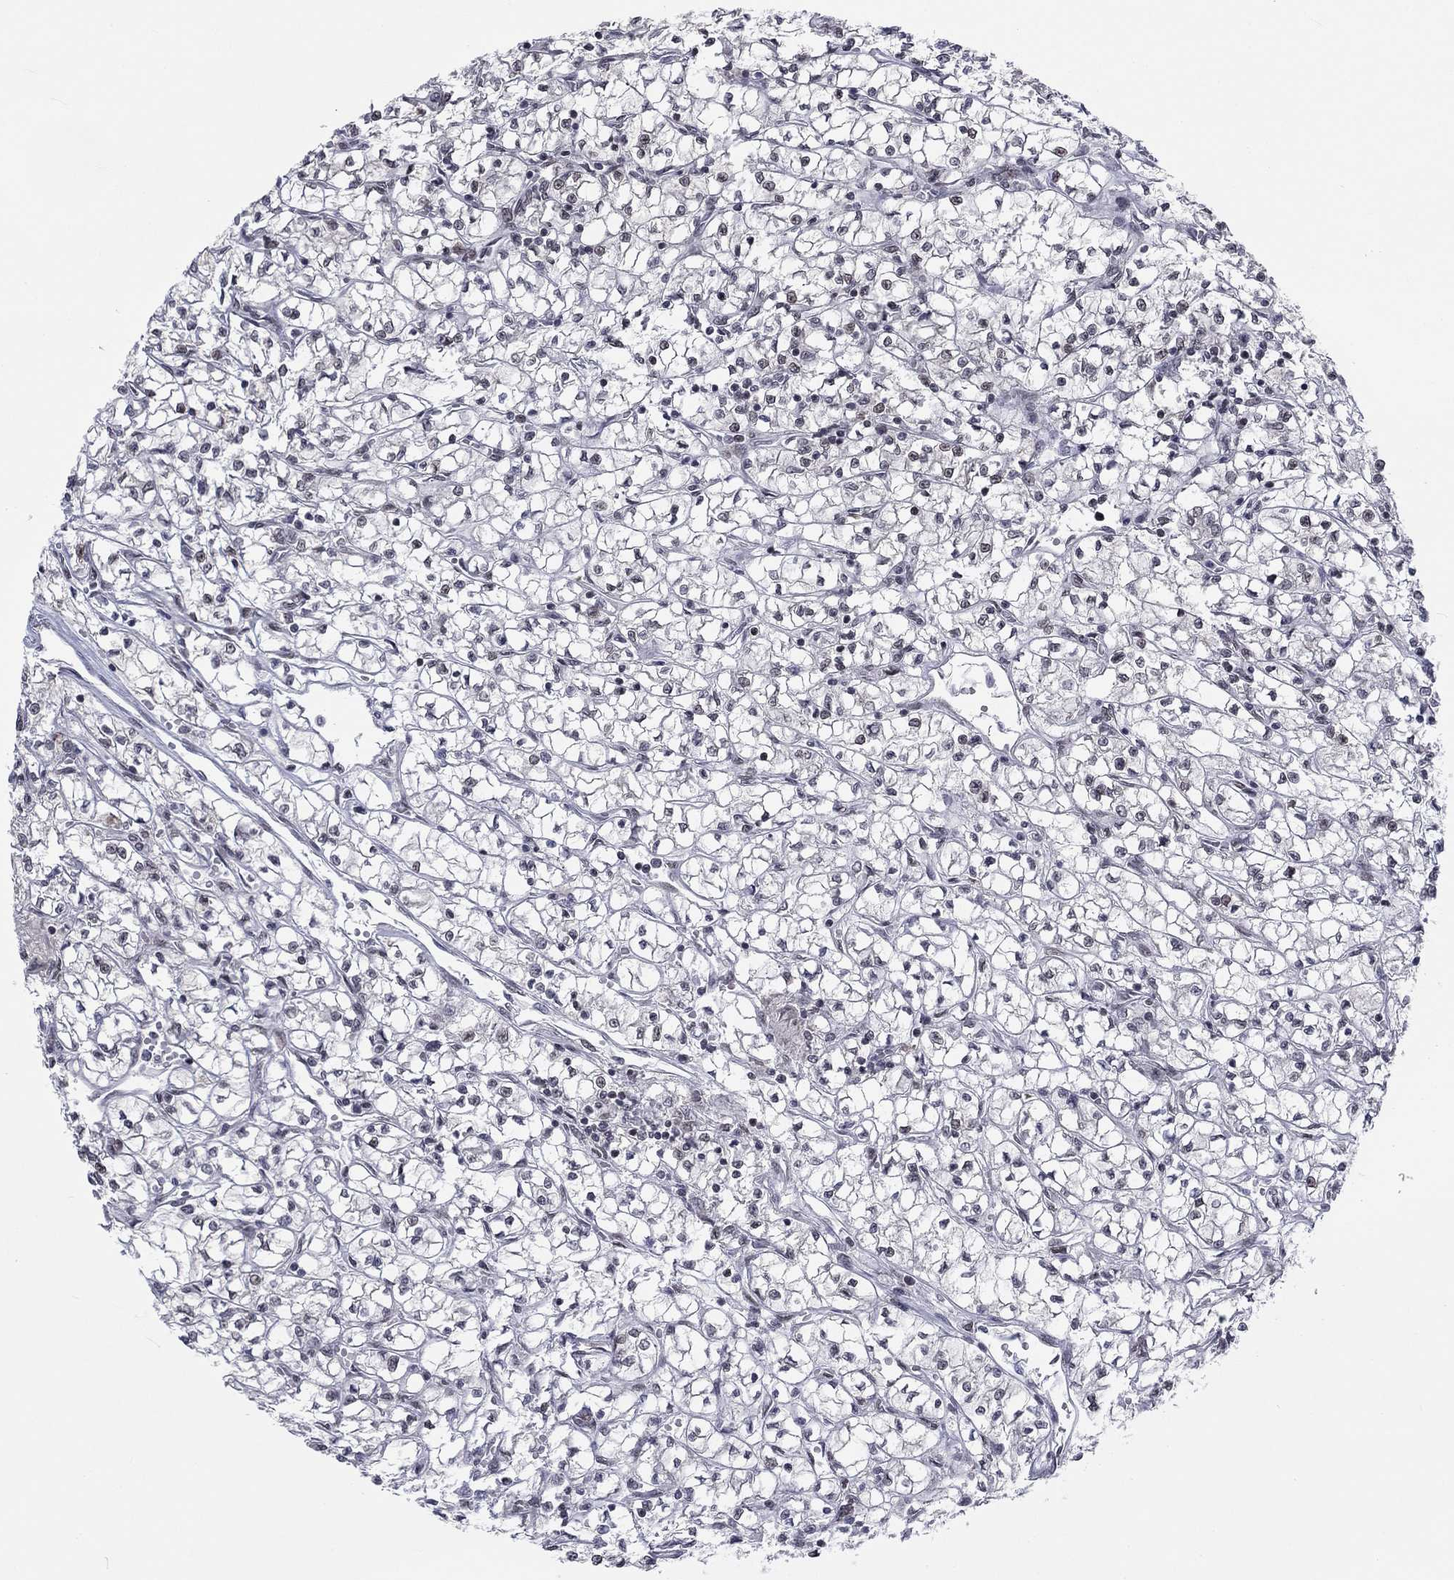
{"staining": {"intensity": "negative", "quantity": "none", "location": "none"}, "tissue": "renal cancer", "cell_type": "Tumor cells", "image_type": "cancer", "snomed": [{"axis": "morphology", "description": "Adenocarcinoma, NOS"}, {"axis": "topography", "description": "Kidney"}], "caption": "DAB immunohistochemical staining of adenocarcinoma (renal) exhibits no significant staining in tumor cells.", "gene": "FYTTD1", "patient": {"sex": "female", "age": 64}}